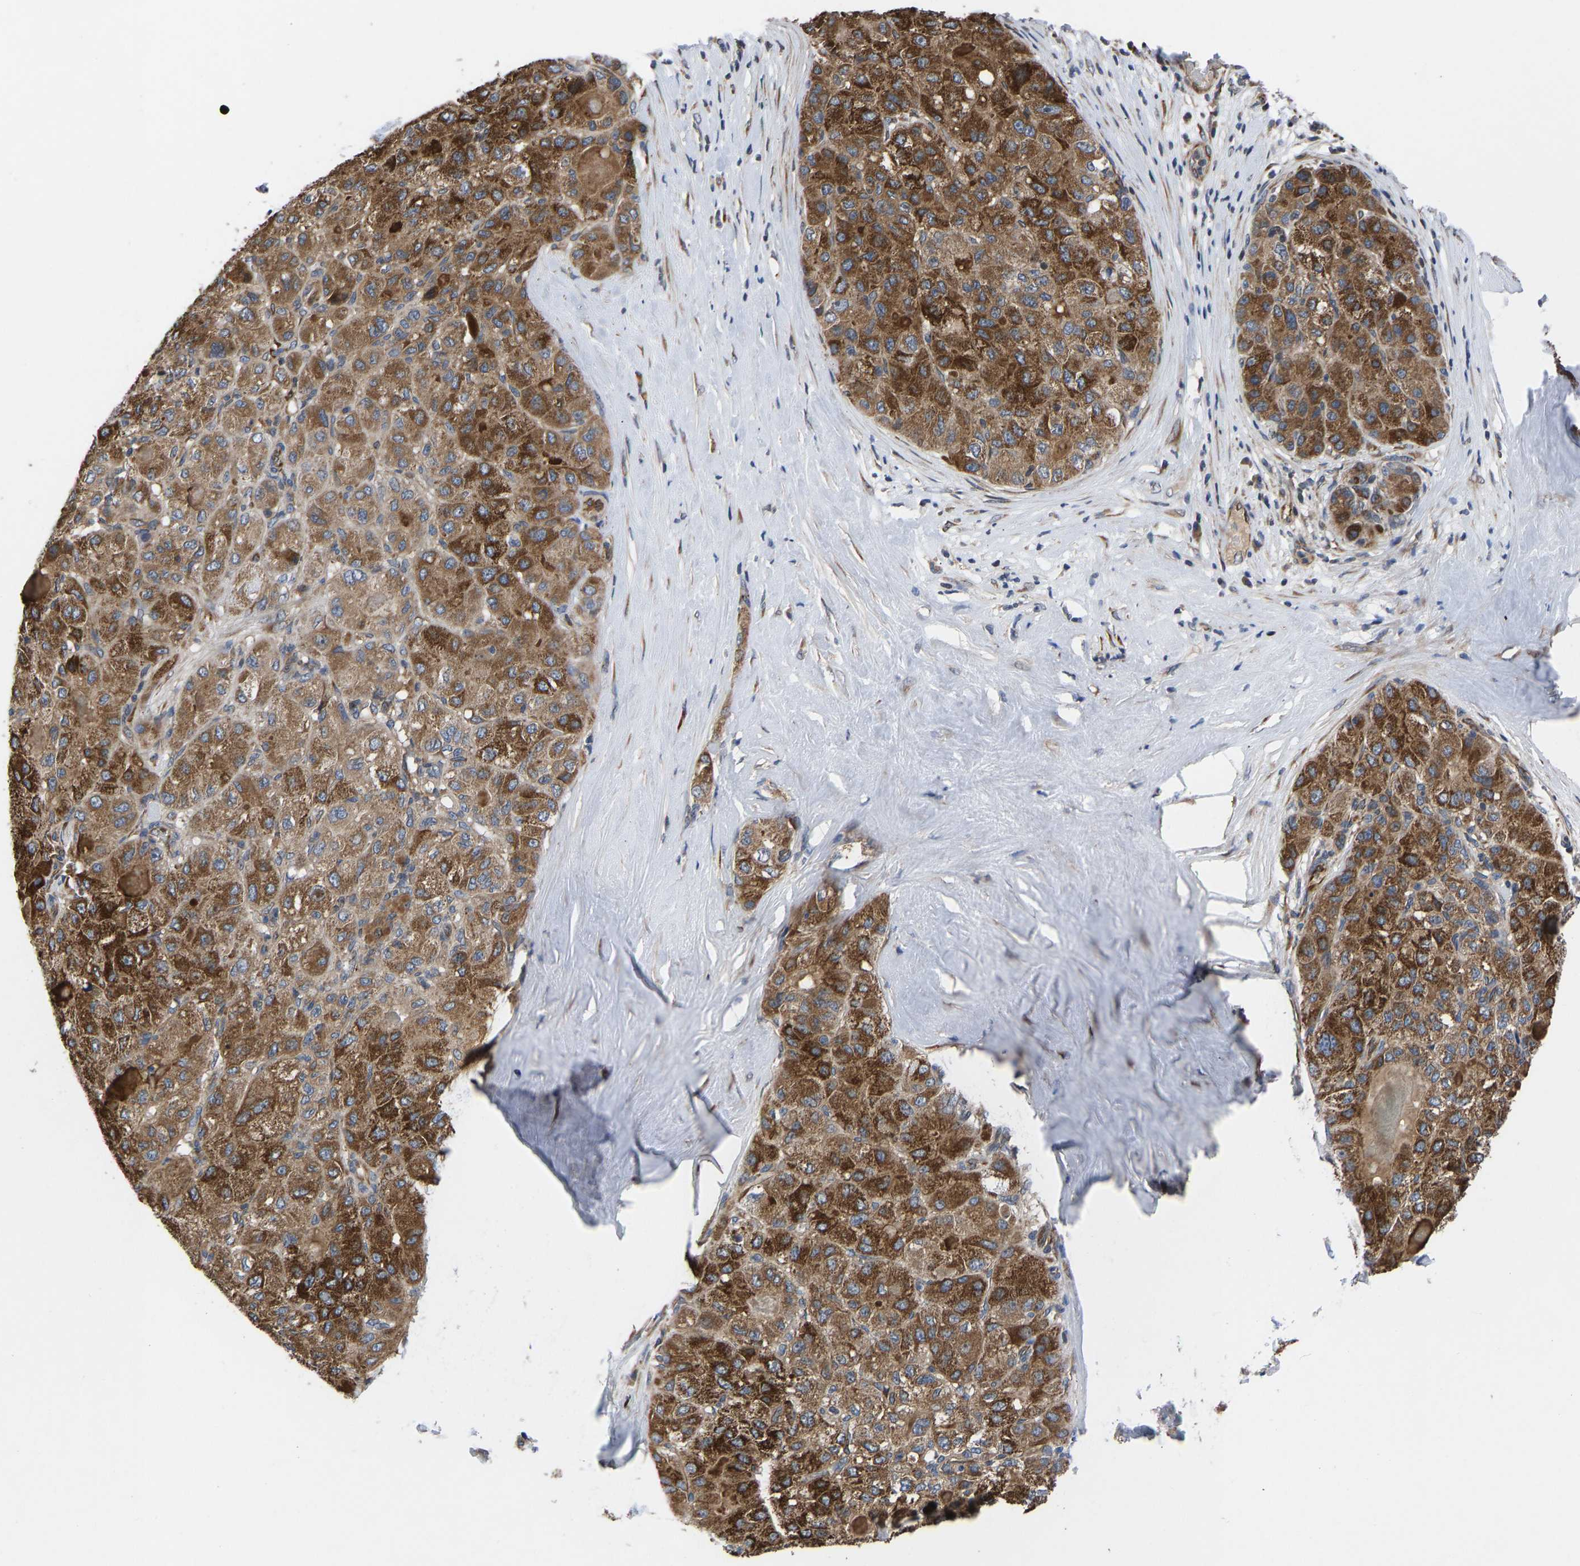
{"staining": {"intensity": "strong", "quantity": ">75%", "location": "cytoplasmic/membranous"}, "tissue": "liver cancer", "cell_type": "Tumor cells", "image_type": "cancer", "snomed": [{"axis": "morphology", "description": "Carcinoma, Hepatocellular, NOS"}, {"axis": "topography", "description": "Liver"}], "caption": "Brown immunohistochemical staining in human liver hepatocellular carcinoma demonstrates strong cytoplasmic/membranous positivity in approximately >75% of tumor cells.", "gene": "FRRS1", "patient": {"sex": "male", "age": 80}}